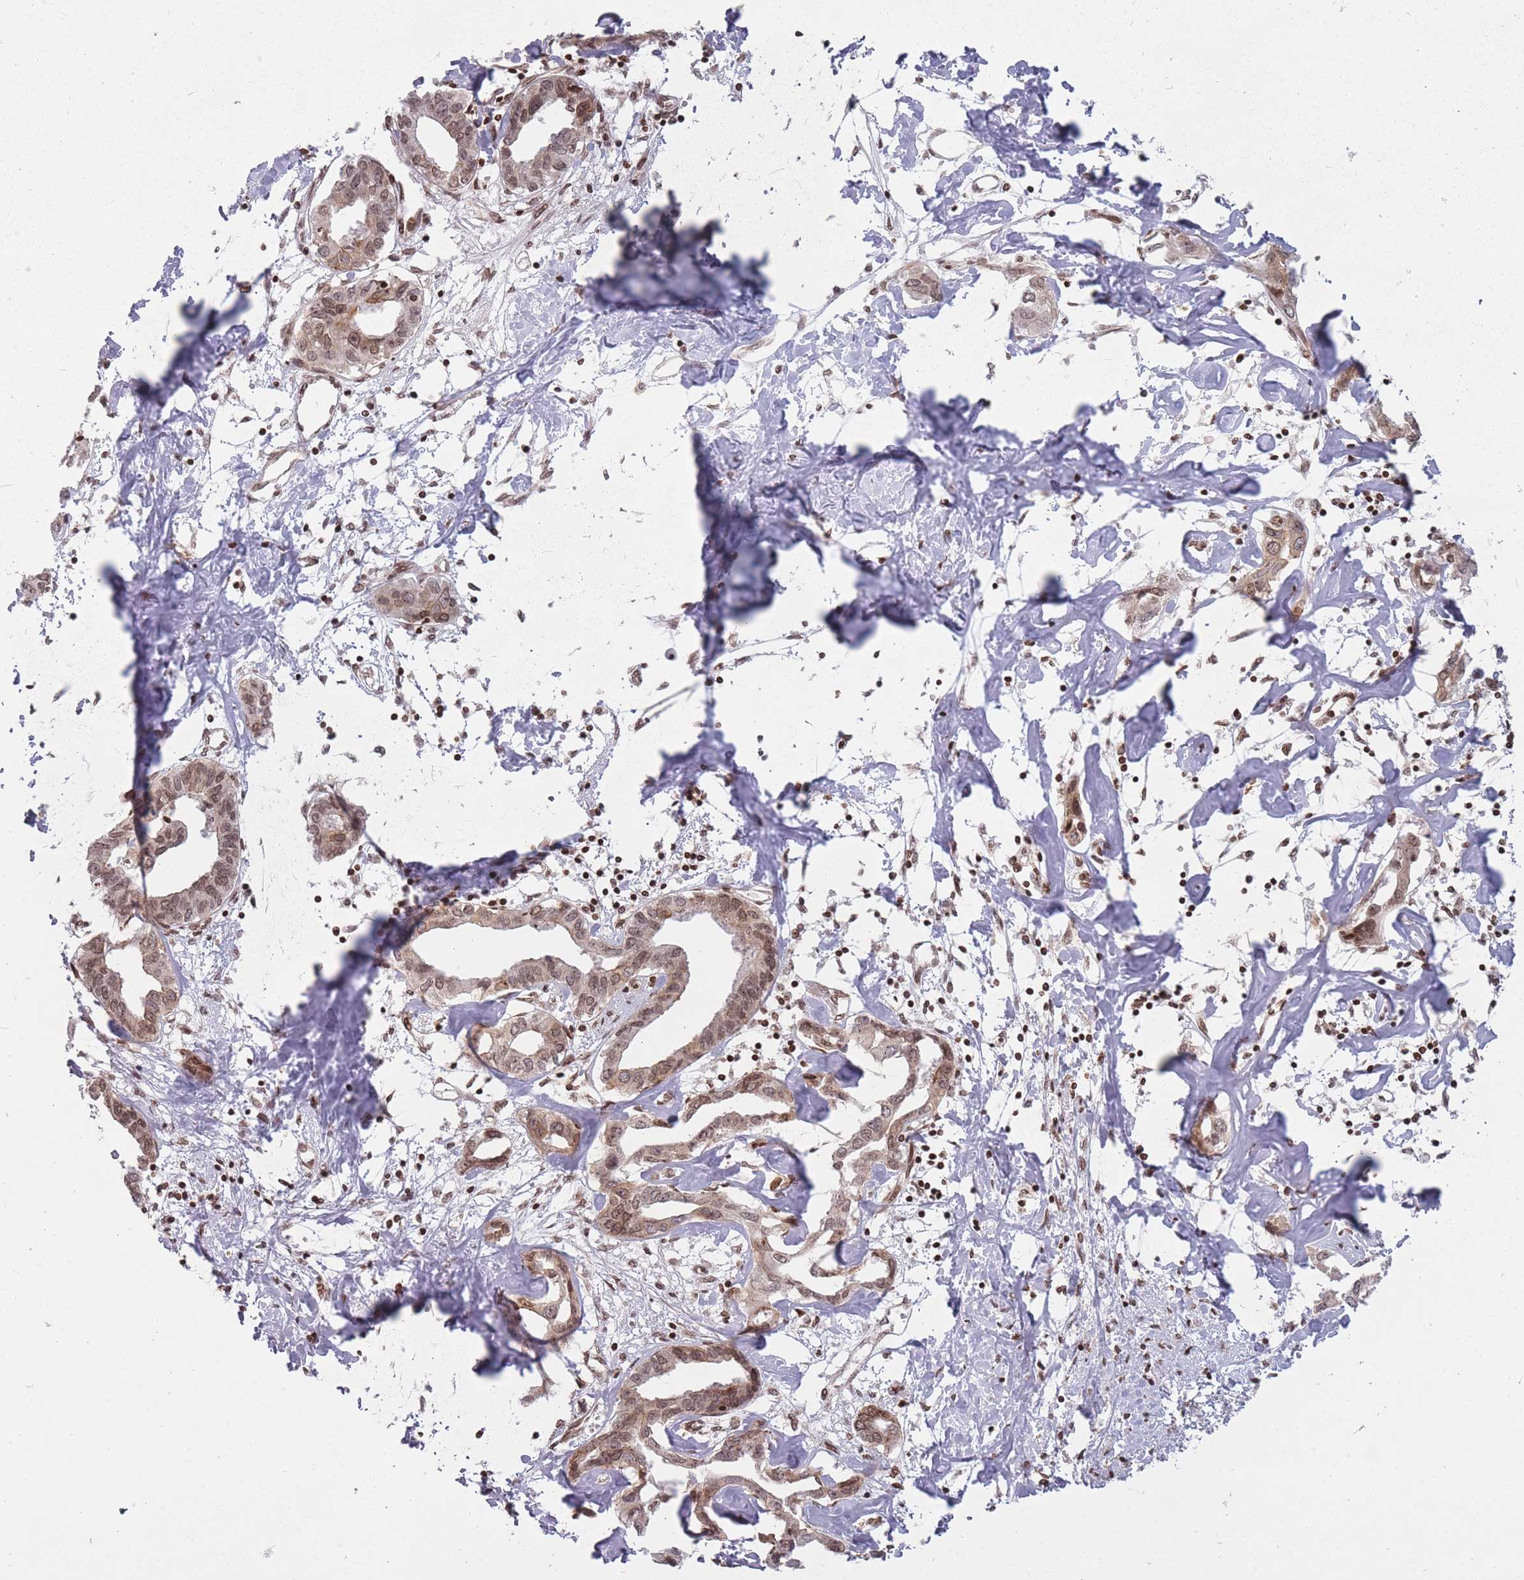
{"staining": {"intensity": "moderate", "quantity": ">75%", "location": "nuclear"}, "tissue": "liver cancer", "cell_type": "Tumor cells", "image_type": "cancer", "snomed": [{"axis": "morphology", "description": "Cholangiocarcinoma"}, {"axis": "topography", "description": "Liver"}], "caption": "This image shows immunohistochemistry staining of human liver cholangiocarcinoma, with medium moderate nuclear expression in approximately >75% of tumor cells.", "gene": "TMC6", "patient": {"sex": "male", "age": 59}}